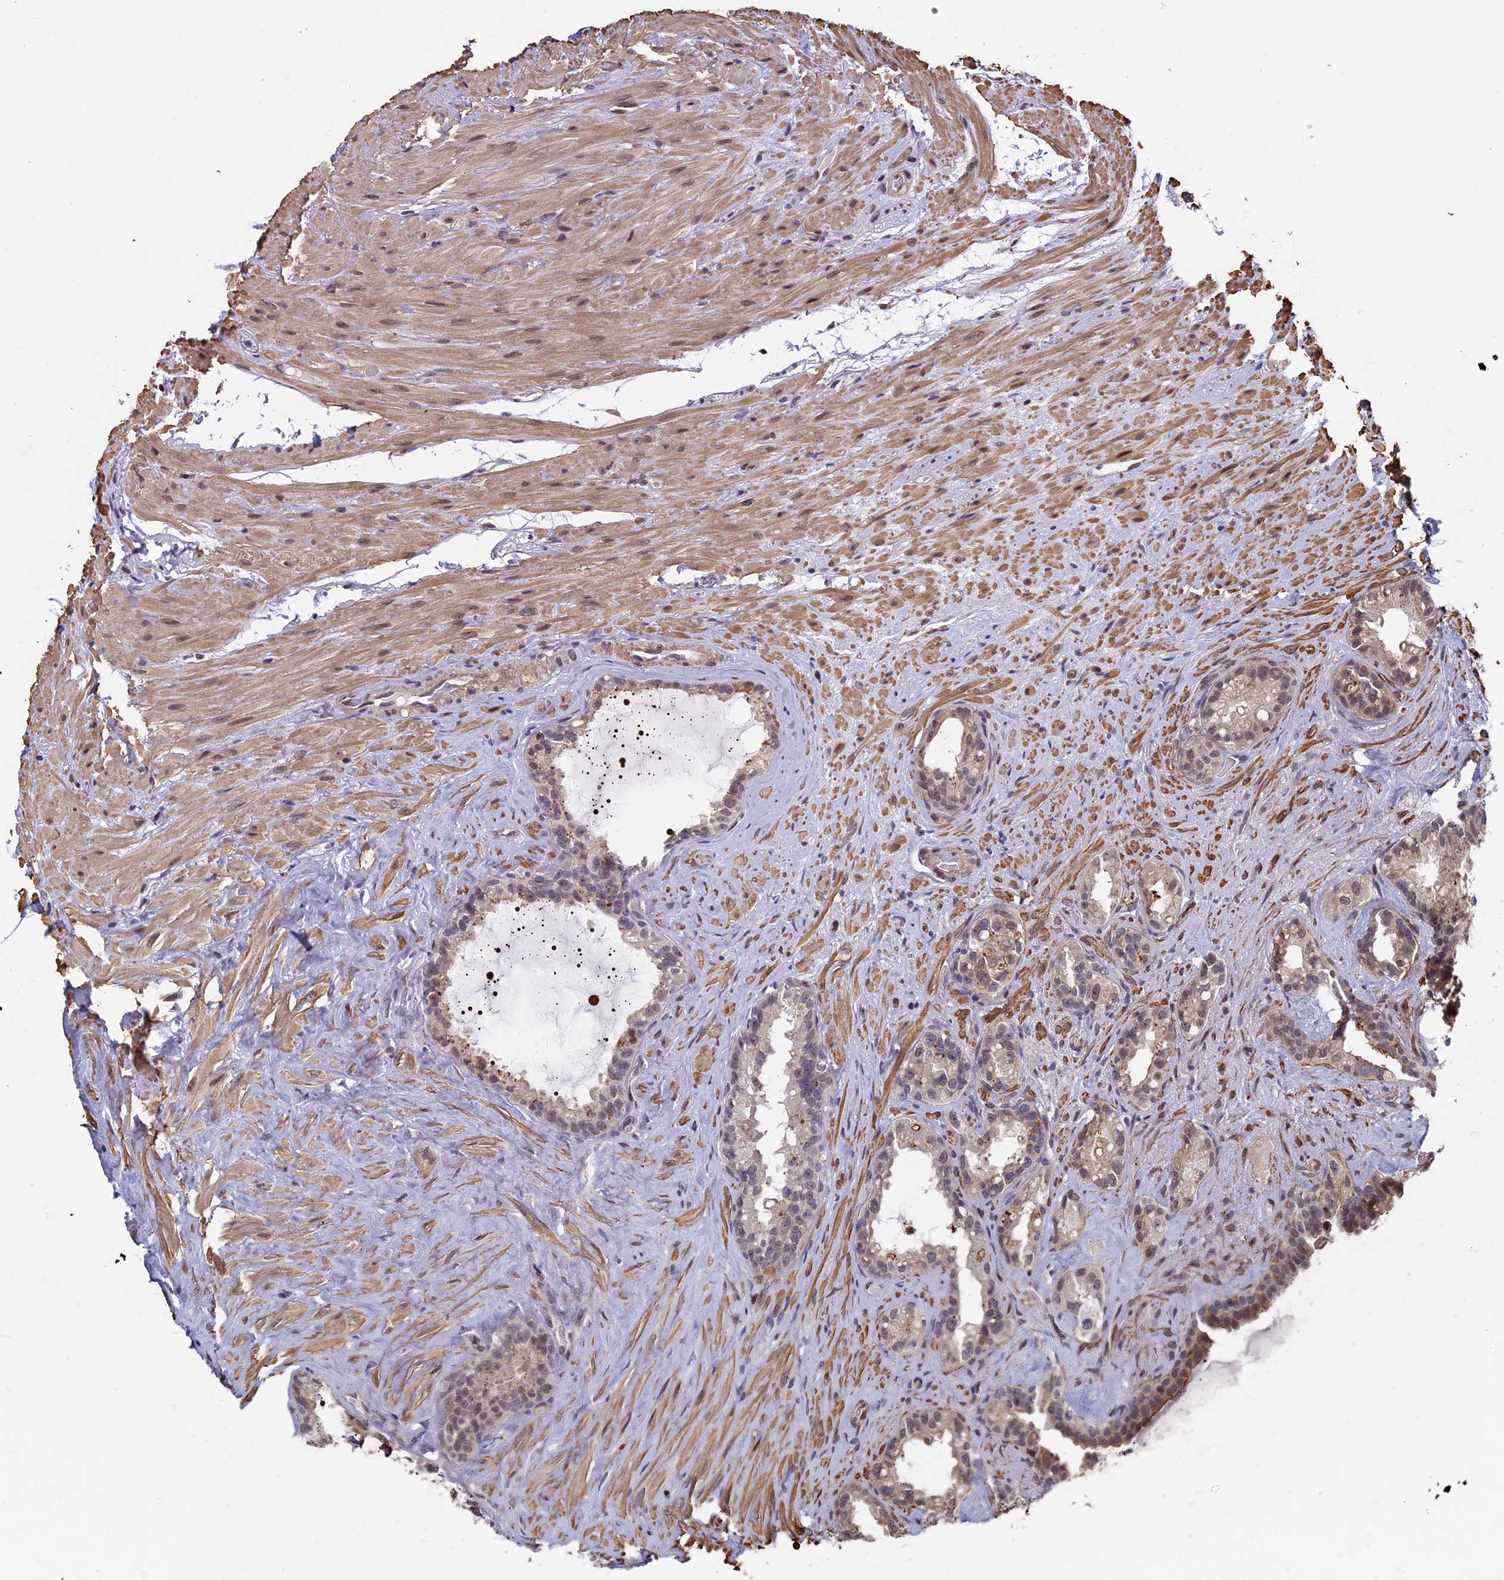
{"staining": {"intensity": "weak", "quantity": "<25%", "location": "cytoplasmic/membranous"}, "tissue": "seminal vesicle", "cell_type": "Glandular cells", "image_type": "normal", "snomed": [{"axis": "morphology", "description": "Normal tissue, NOS"}, {"axis": "topography", "description": "Prostate"}, {"axis": "topography", "description": "Seminal veicle"}], "caption": "DAB immunohistochemical staining of benign human seminal vesicle shows no significant positivity in glandular cells.", "gene": "CTDP1", "patient": {"sex": "male", "age": 79}}